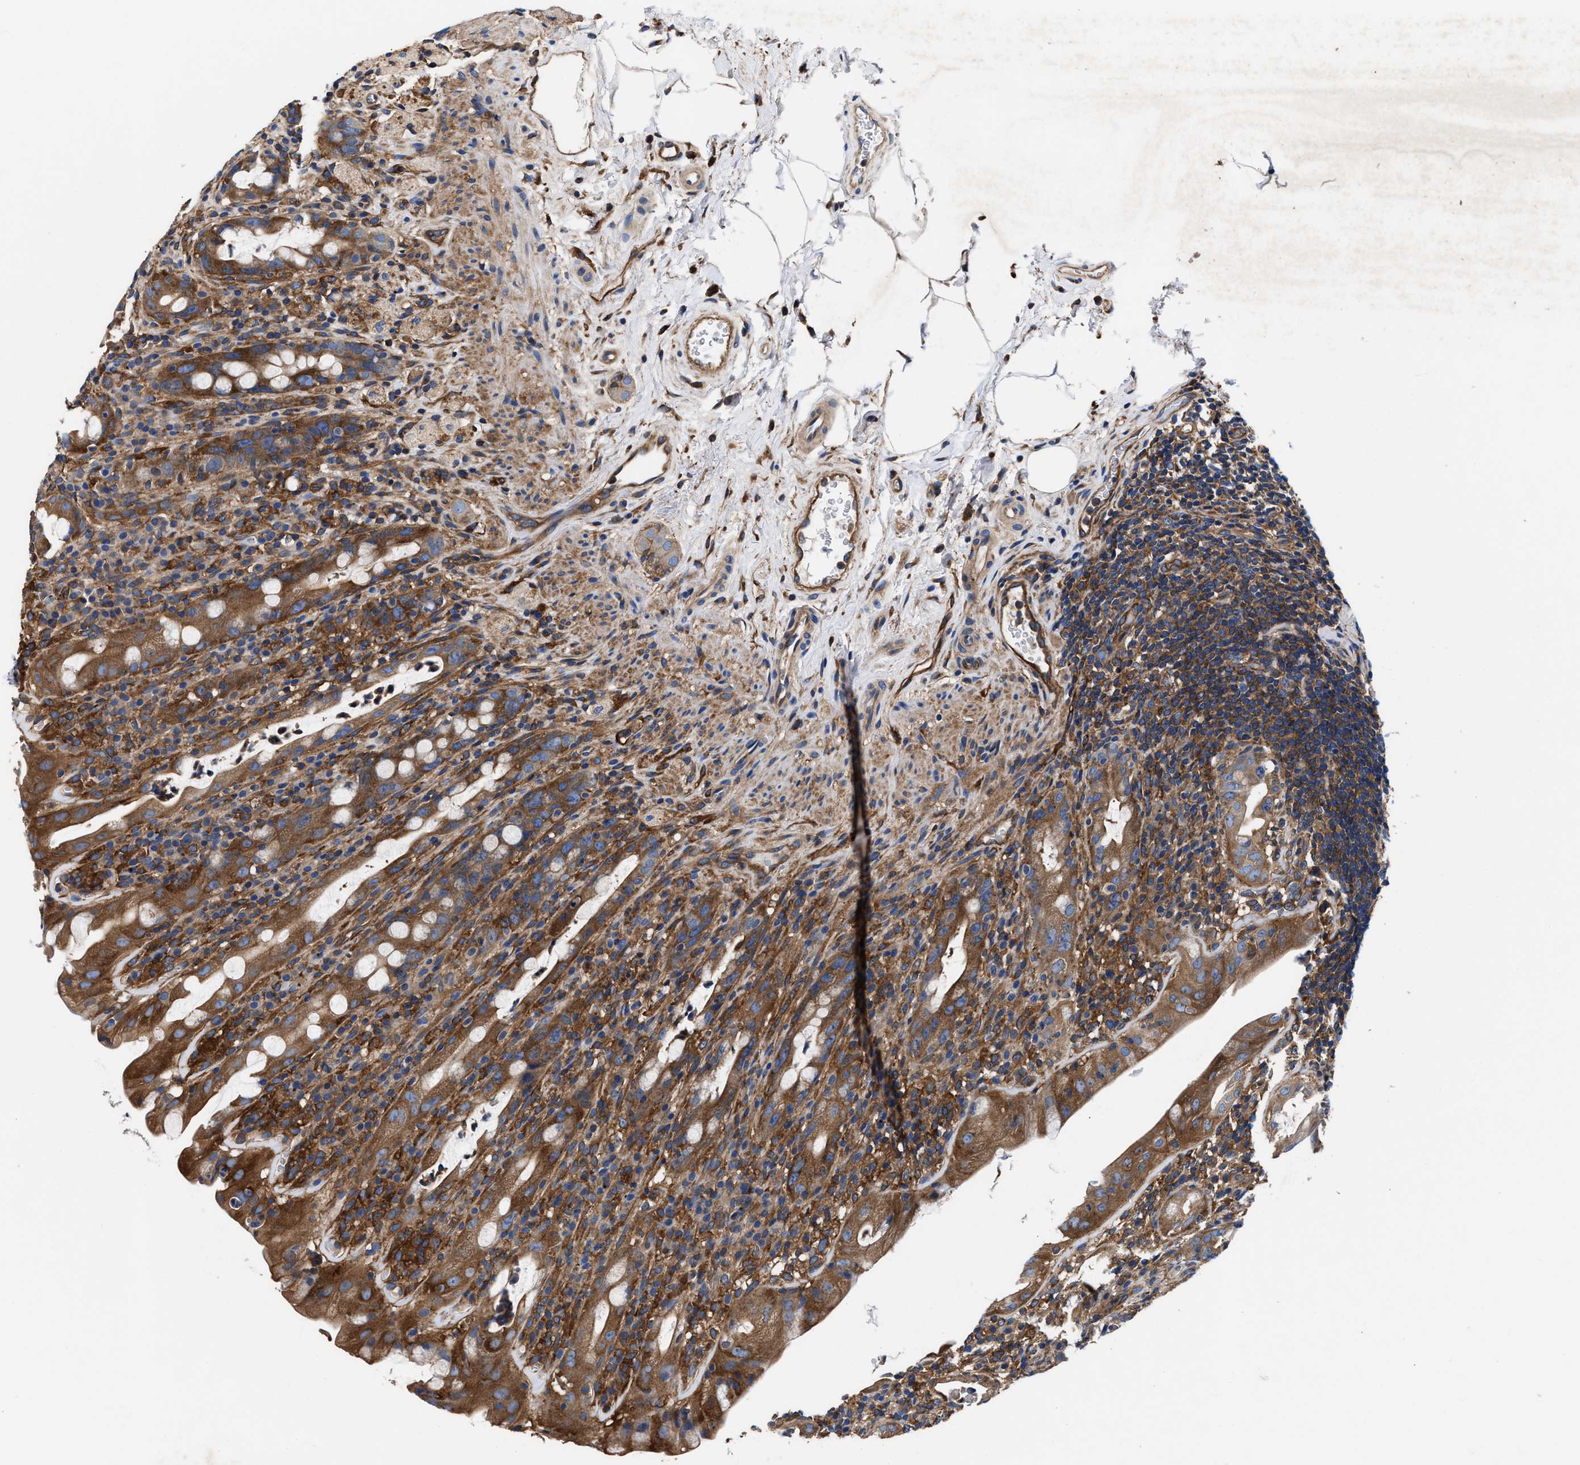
{"staining": {"intensity": "moderate", "quantity": ">75%", "location": "cytoplasmic/membranous"}, "tissue": "rectum", "cell_type": "Glandular cells", "image_type": "normal", "snomed": [{"axis": "morphology", "description": "Normal tissue, NOS"}, {"axis": "topography", "description": "Rectum"}], "caption": "An IHC histopathology image of normal tissue is shown. Protein staining in brown shows moderate cytoplasmic/membranous positivity in rectum within glandular cells. Ihc stains the protein of interest in brown and the nuclei are stained blue.", "gene": "SH3GL1", "patient": {"sex": "male", "age": 44}}